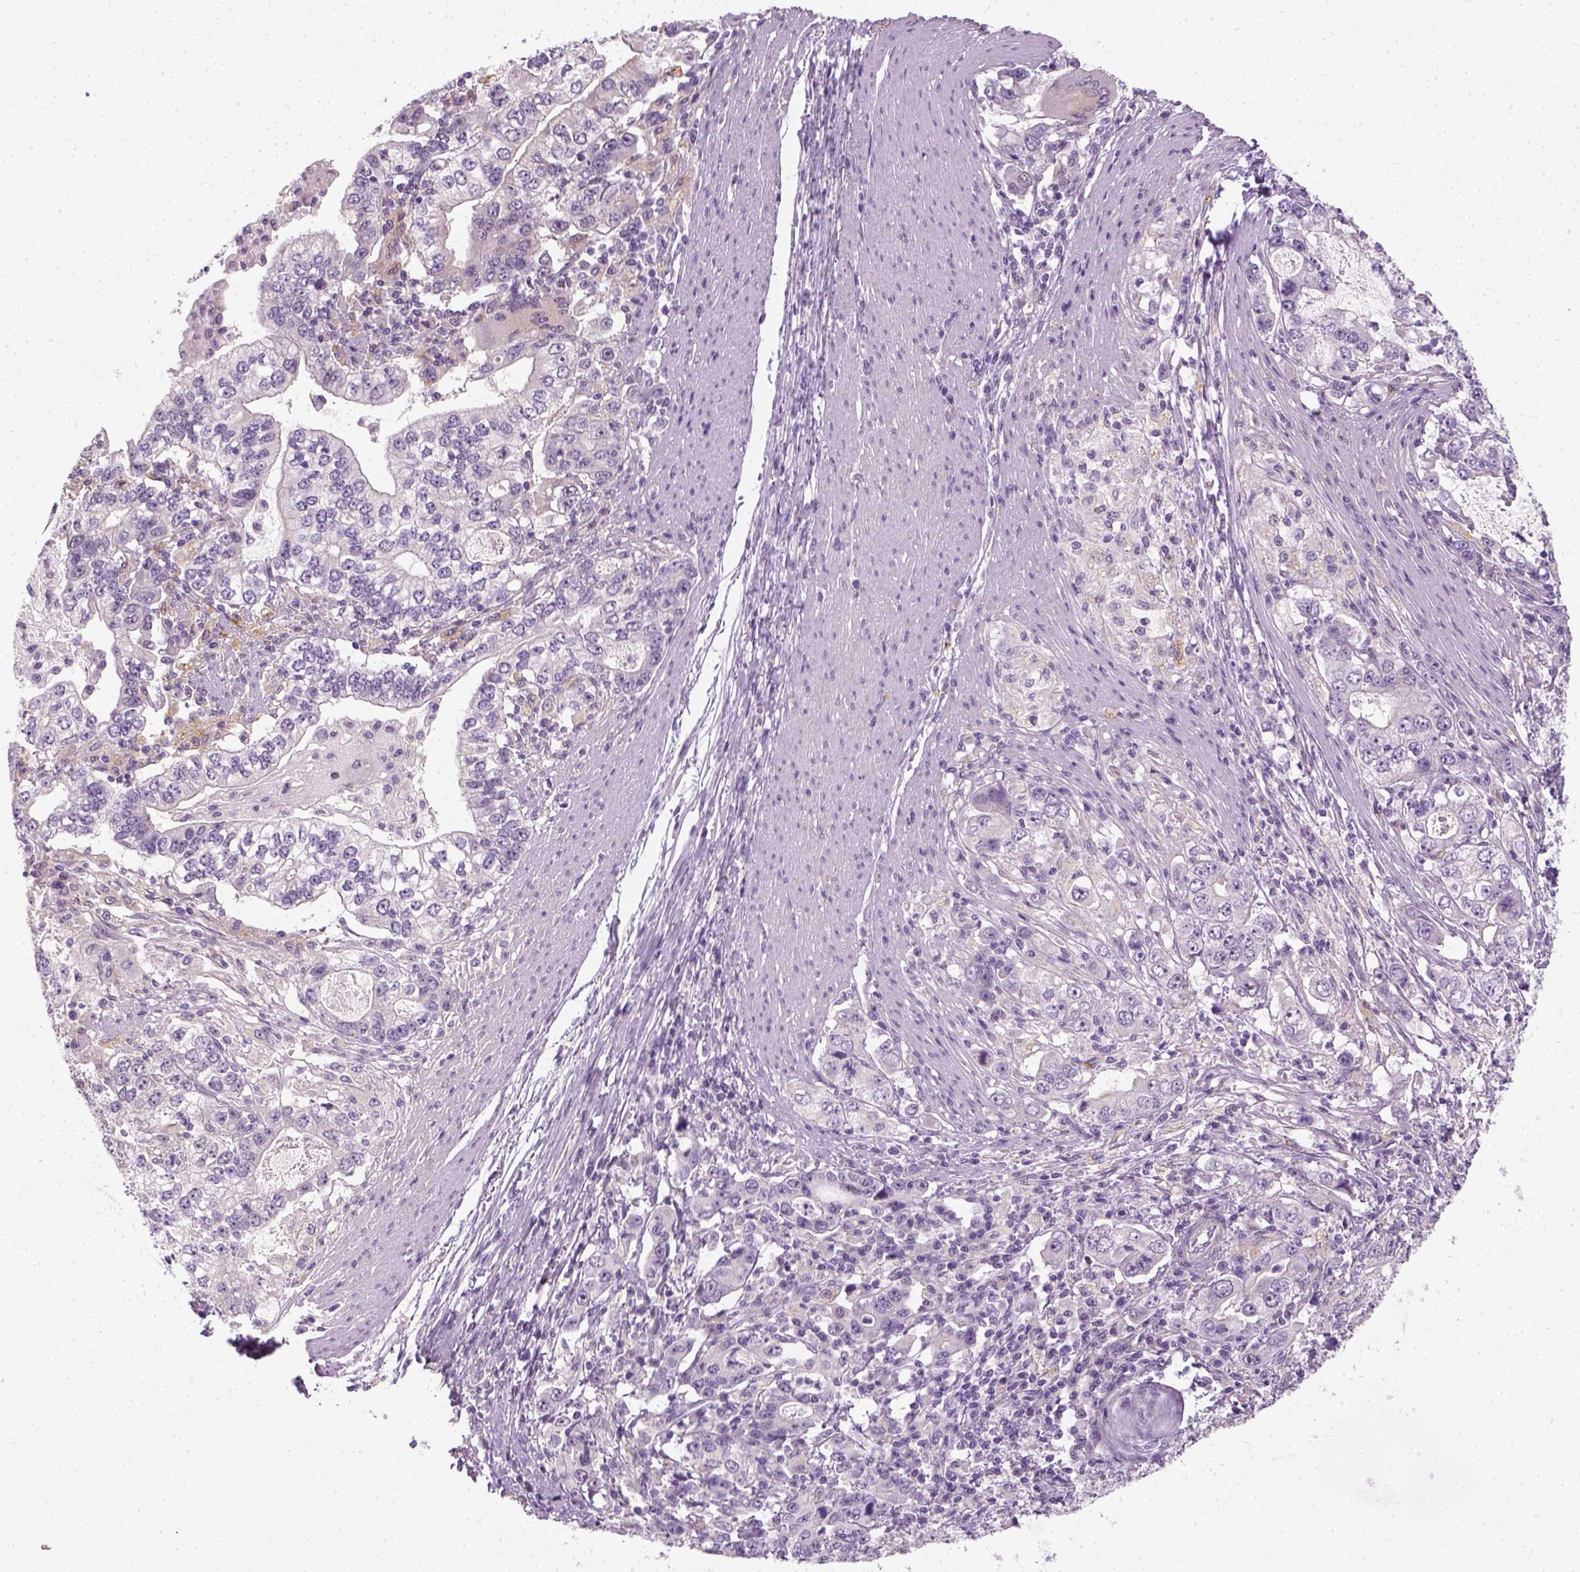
{"staining": {"intensity": "negative", "quantity": "none", "location": "none"}, "tissue": "stomach cancer", "cell_type": "Tumor cells", "image_type": "cancer", "snomed": [{"axis": "morphology", "description": "Adenocarcinoma, NOS"}, {"axis": "topography", "description": "Stomach, lower"}], "caption": "Immunohistochemistry (IHC) image of neoplastic tissue: human stomach cancer (adenocarcinoma) stained with DAB (3,3'-diaminobenzidine) shows no significant protein expression in tumor cells.", "gene": "FAM163B", "patient": {"sex": "female", "age": 72}}